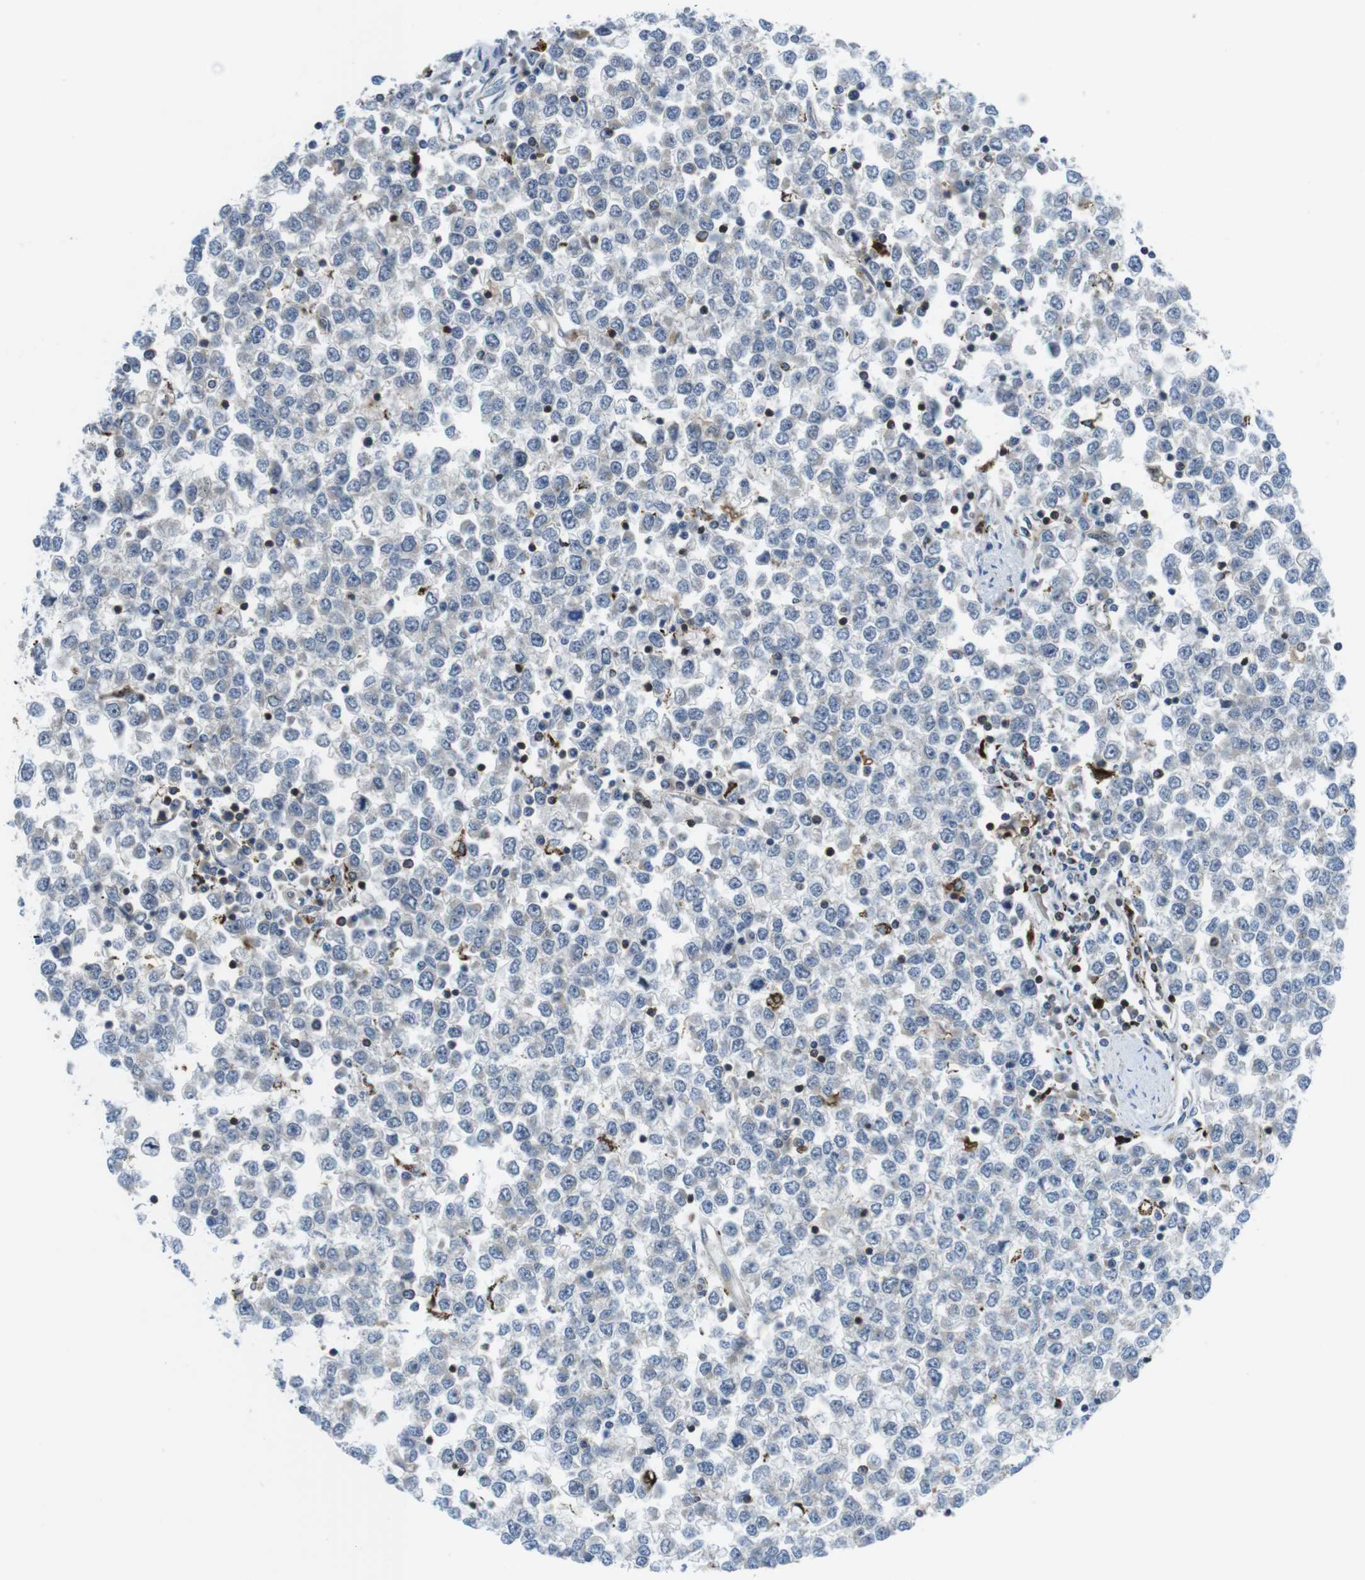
{"staining": {"intensity": "negative", "quantity": "none", "location": "none"}, "tissue": "testis cancer", "cell_type": "Tumor cells", "image_type": "cancer", "snomed": [{"axis": "morphology", "description": "Seminoma, NOS"}, {"axis": "topography", "description": "Testis"}], "caption": "Immunohistochemistry of testis seminoma demonstrates no positivity in tumor cells.", "gene": "KCNE3", "patient": {"sex": "male", "age": 65}}